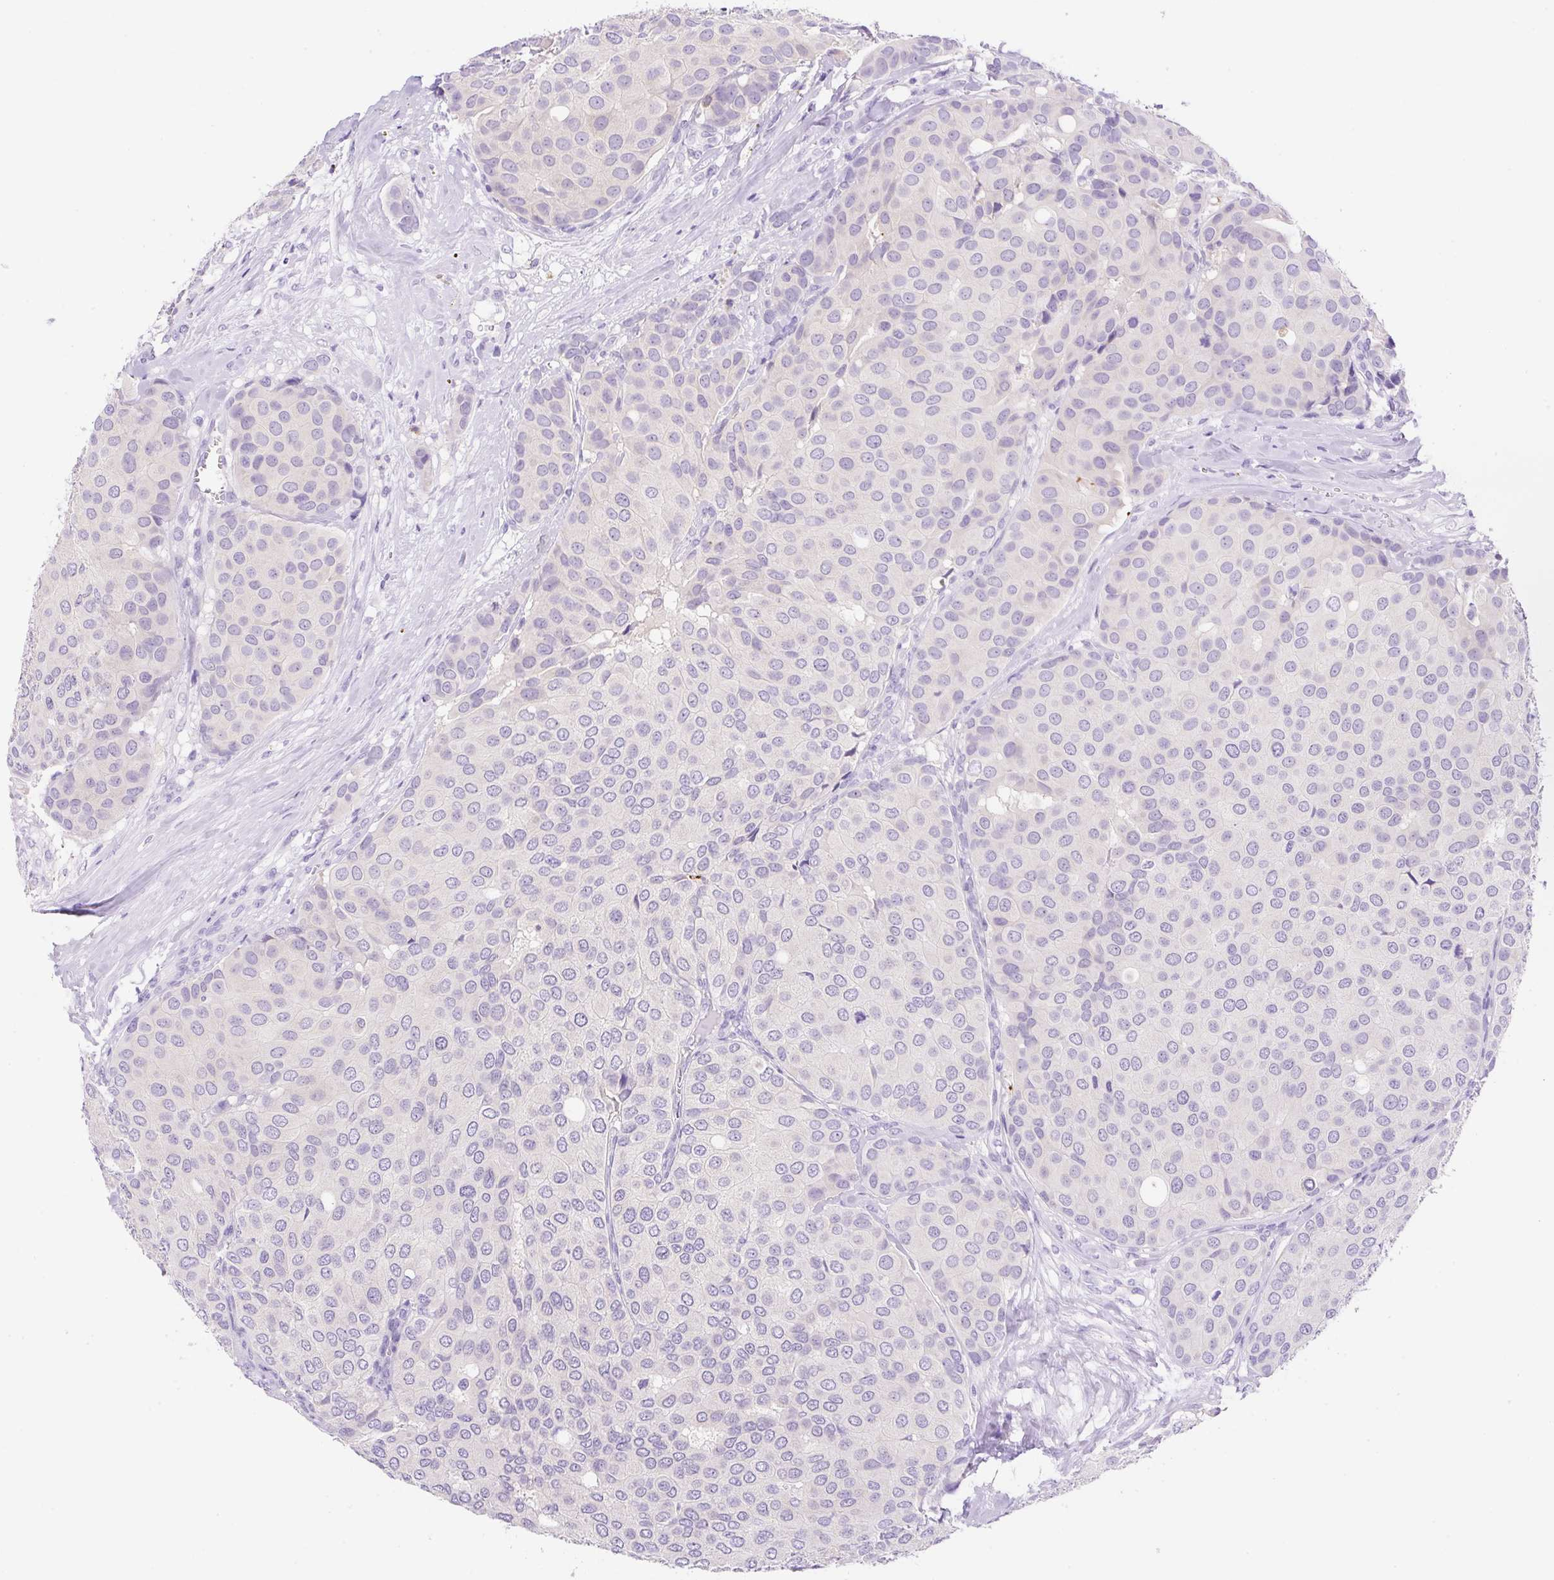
{"staining": {"intensity": "negative", "quantity": "none", "location": "none"}, "tissue": "breast cancer", "cell_type": "Tumor cells", "image_type": "cancer", "snomed": [{"axis": "morphology", "description": "Duct carcinoma"}, {"axis": "topography", "description": "Breast"}], "caption": "DAB immunohistochemical staining of intraductal carcinoma (breast) exhibits no significant expression in tumor cells.", "gene": "NDST3", "patient": {"sex": "female", "age": 70}}